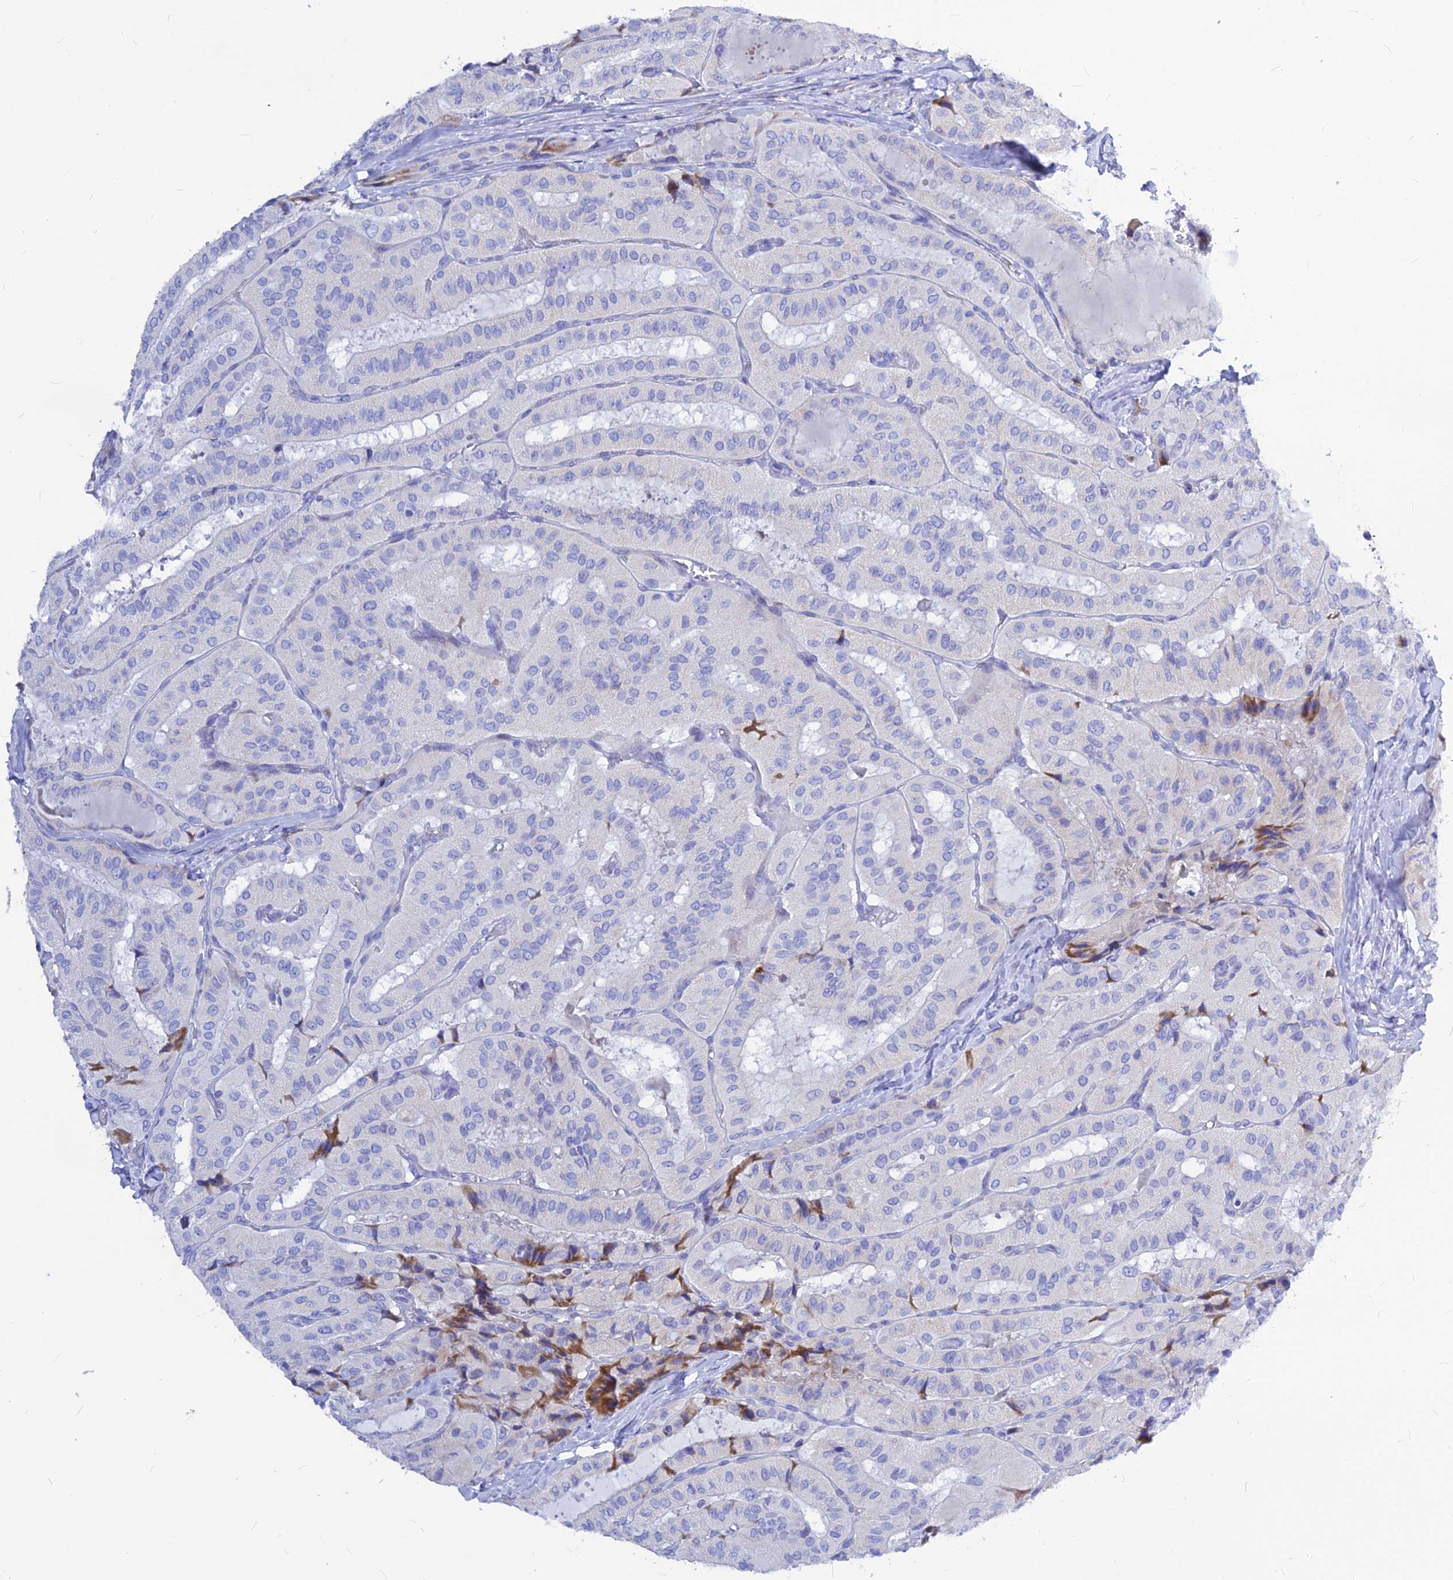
{"staining": {"intensity": "negative", "quantity": "none", "location": "none"}, "tissue": "thyroid cancer", "cell_type": "Tumor cells", "image_type": "cancer", "snomed": [{"axis": "morphology", "description": "Normal tissue, NOS"}, {"axis": "morphology", "description": "Papillary adenocarcinoma, NOS"}, {"axis": "topography", "description": "Thyroid gland"}], "caption": "This is a image of IHC staining of thyroid cancer (papillary adenocarcinoma), which shows no positivity in tumor cells.", "gene": "CNOT6", "patient": {"sex": "female", "age": 59}}